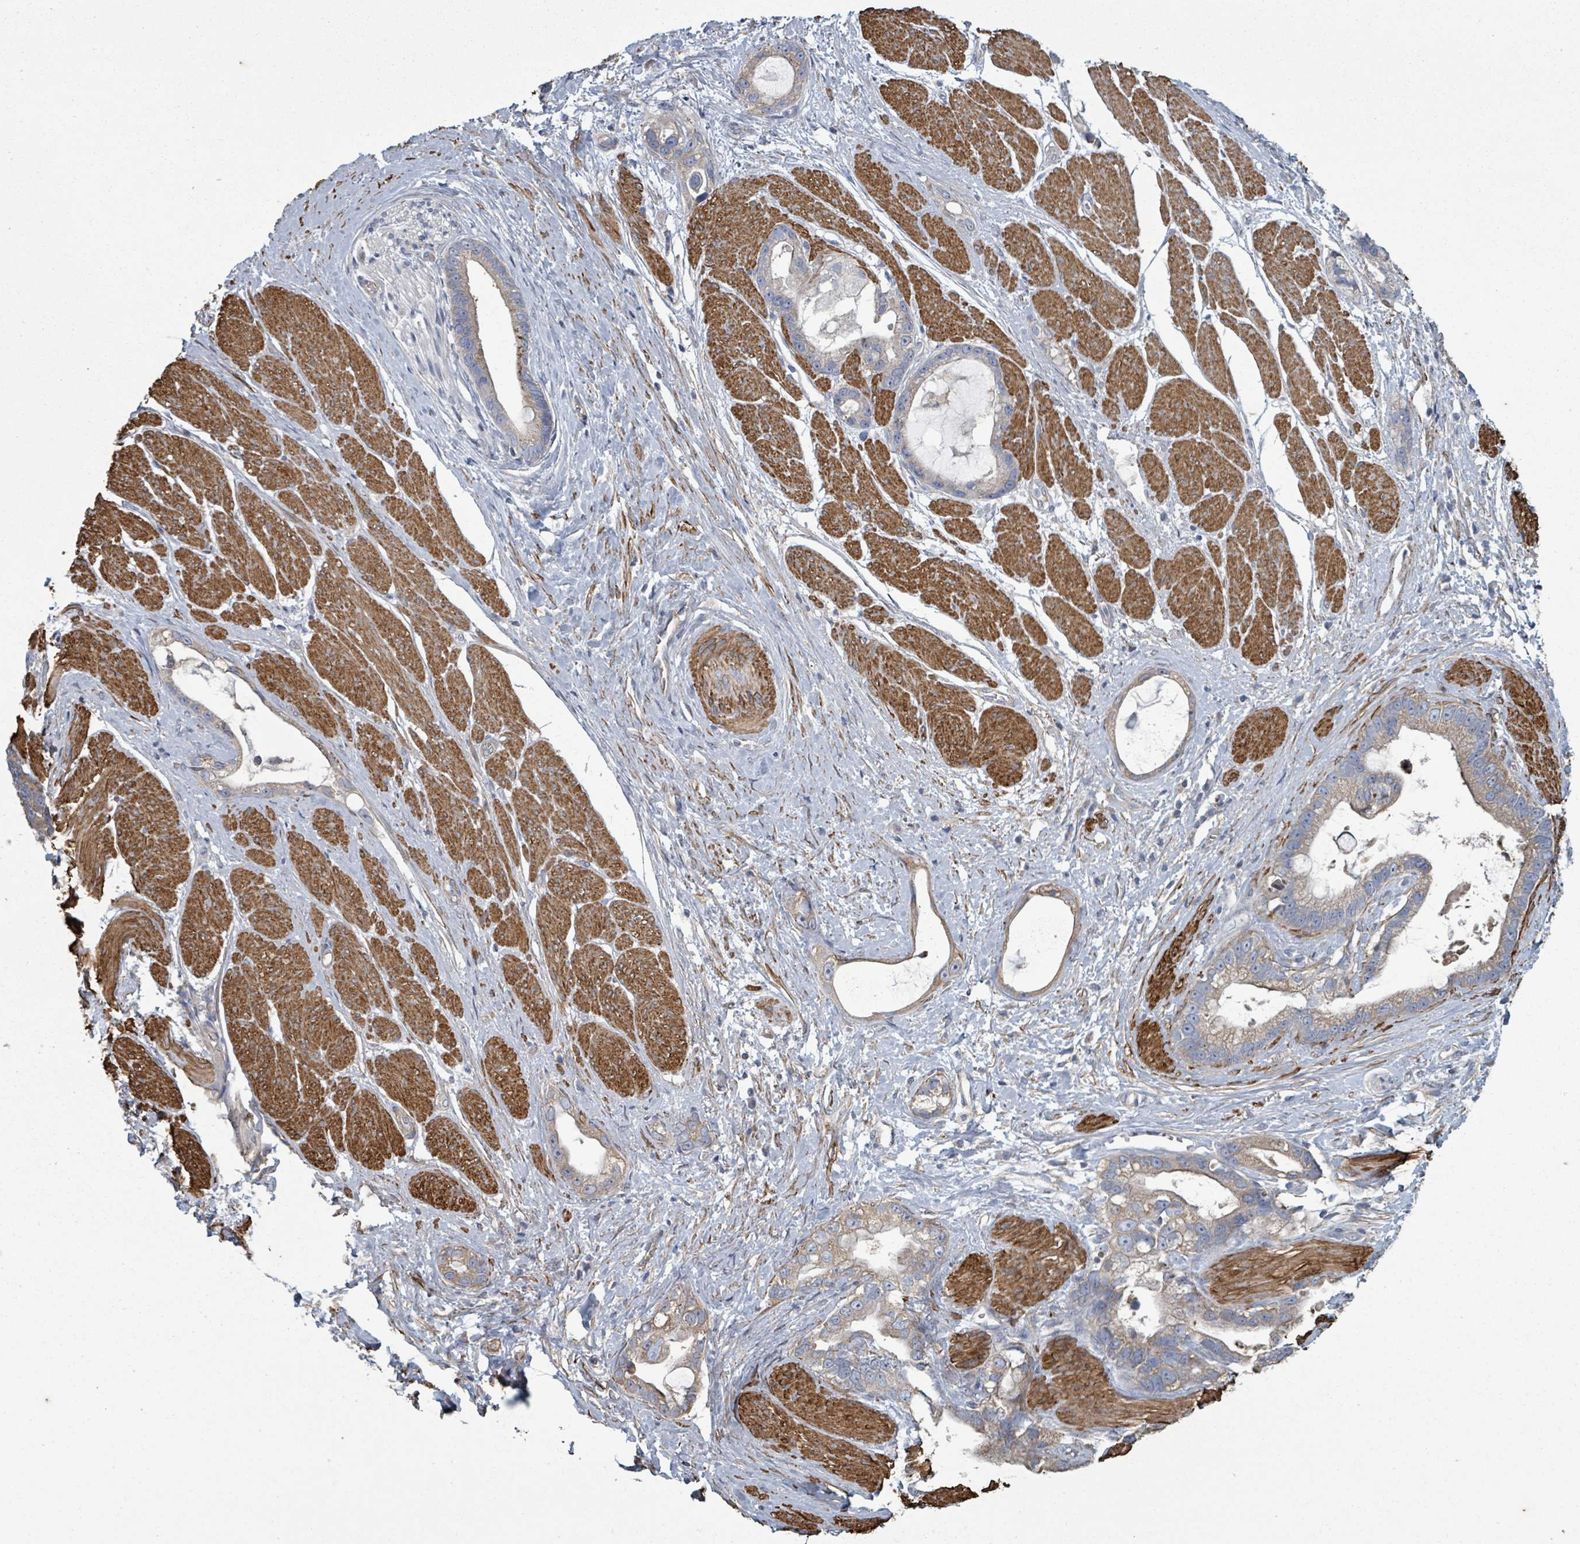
{"staining": {"intensity": "weak", "quantity": "25%-75%", "location": "cytoplasmic/membranous"}, "tissue": "stomach cancer", "cell_type": "Tumor cells", "image_type": "cancer", "snomed": [{"axis": "morphology", "description": "Adenocarcinoma, NOS"}, {"axis": "topography", "description": "Stomach"}], "caption": "A brown stain highlights weak cytoplasmic/membranous positivity of a protein in human adenocarcinoma (stomach) tumor cells.", "gene": "ADCK1", "patient": {"sex": "male", "age": 55}}